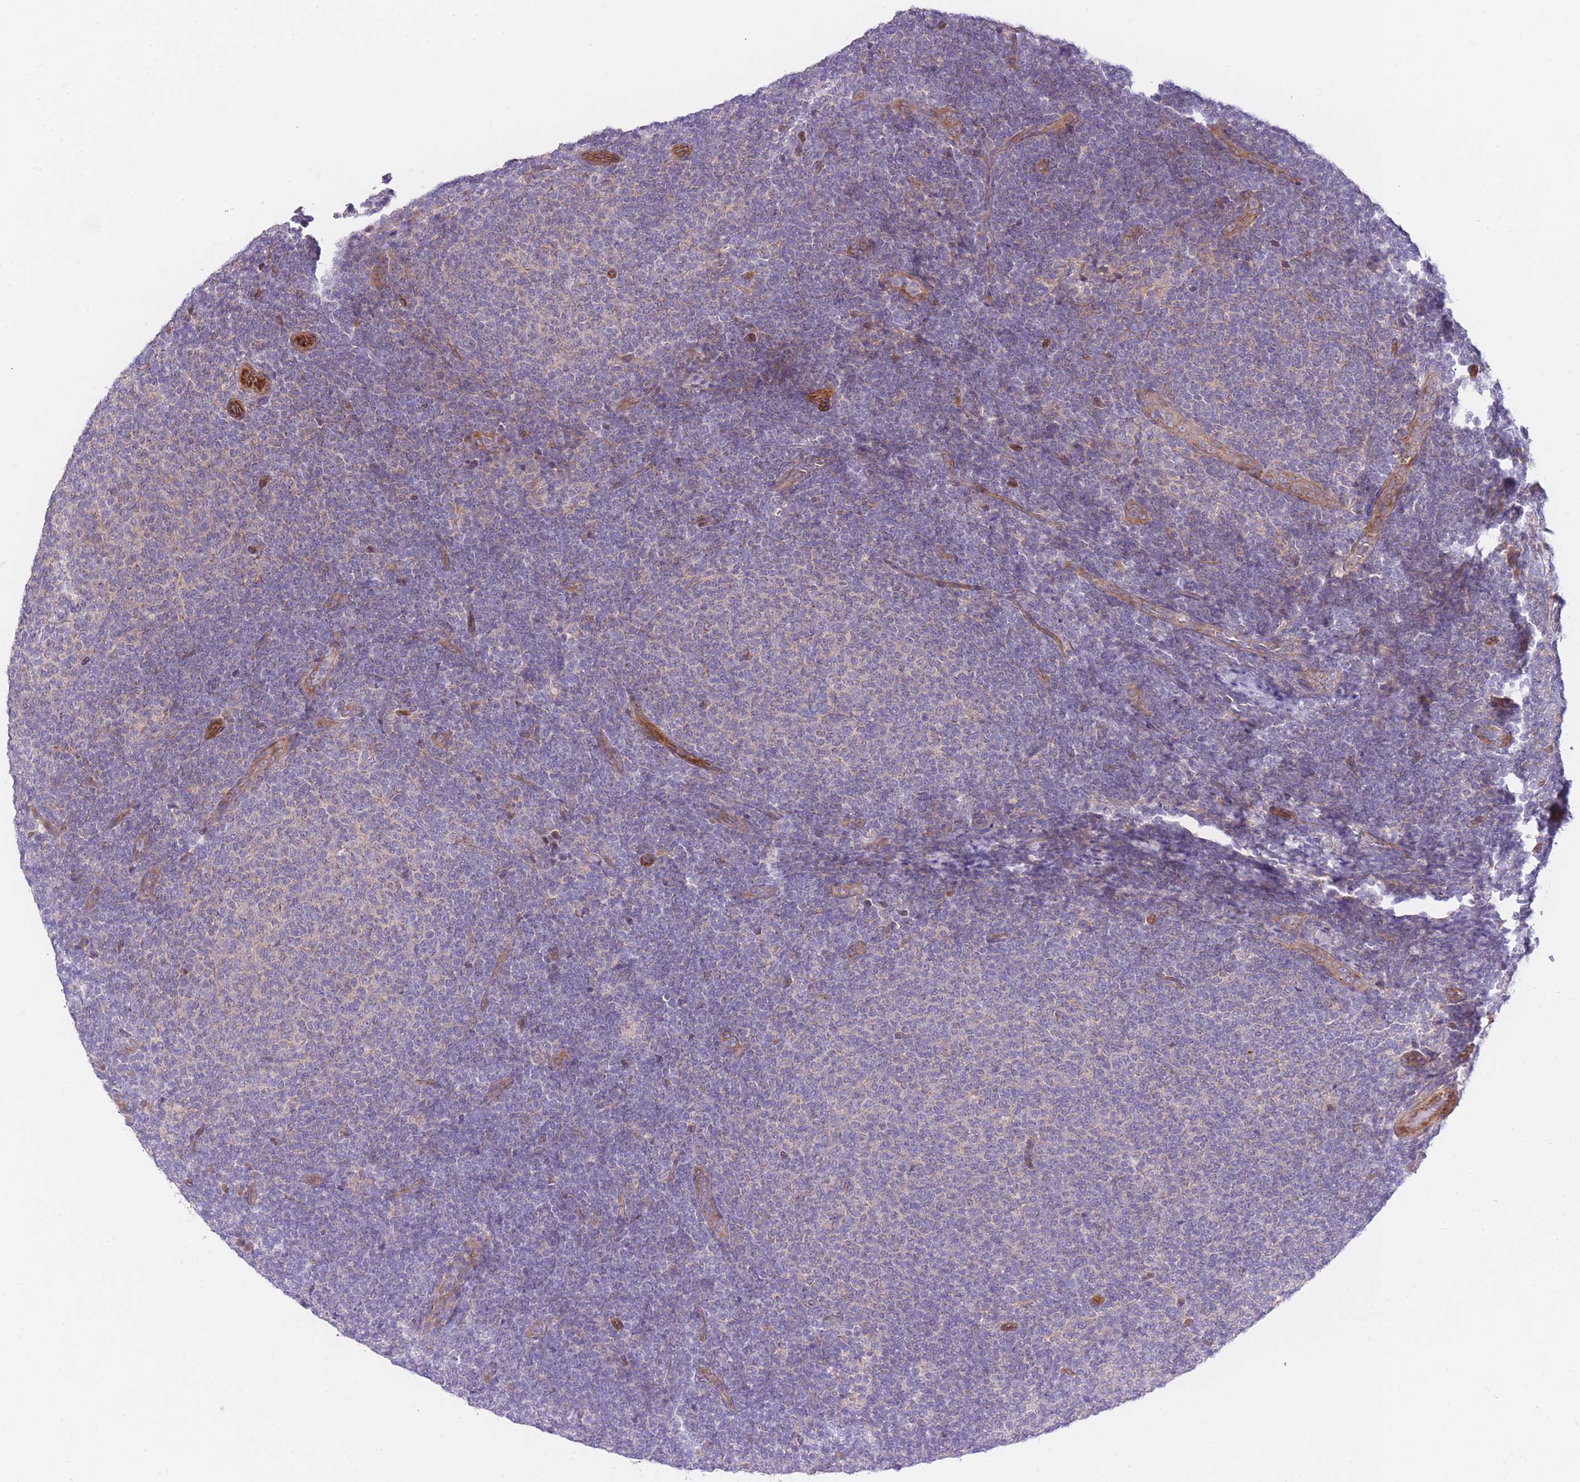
{"staining": {"intensity": "negative", "quantity": "none", "location": "none"}, "tissue": "lymphoma", "cell_type": "Tumor cells", "image_type": "cancer", "snomed": [{"axis": "morphology", "description": "Malignant lymphoma, non-Hodgkin's type, Low grade"}, {"axis": "topography", "description": "Lymph node"}], "caption": "Protein analysis of malignant lymphoma, non-Hodgkin's type (low-grade) reveals no significant positivity in tumor cells.", "gene": "CHAC1", "patient": {"sex": "male", "age": 66}}